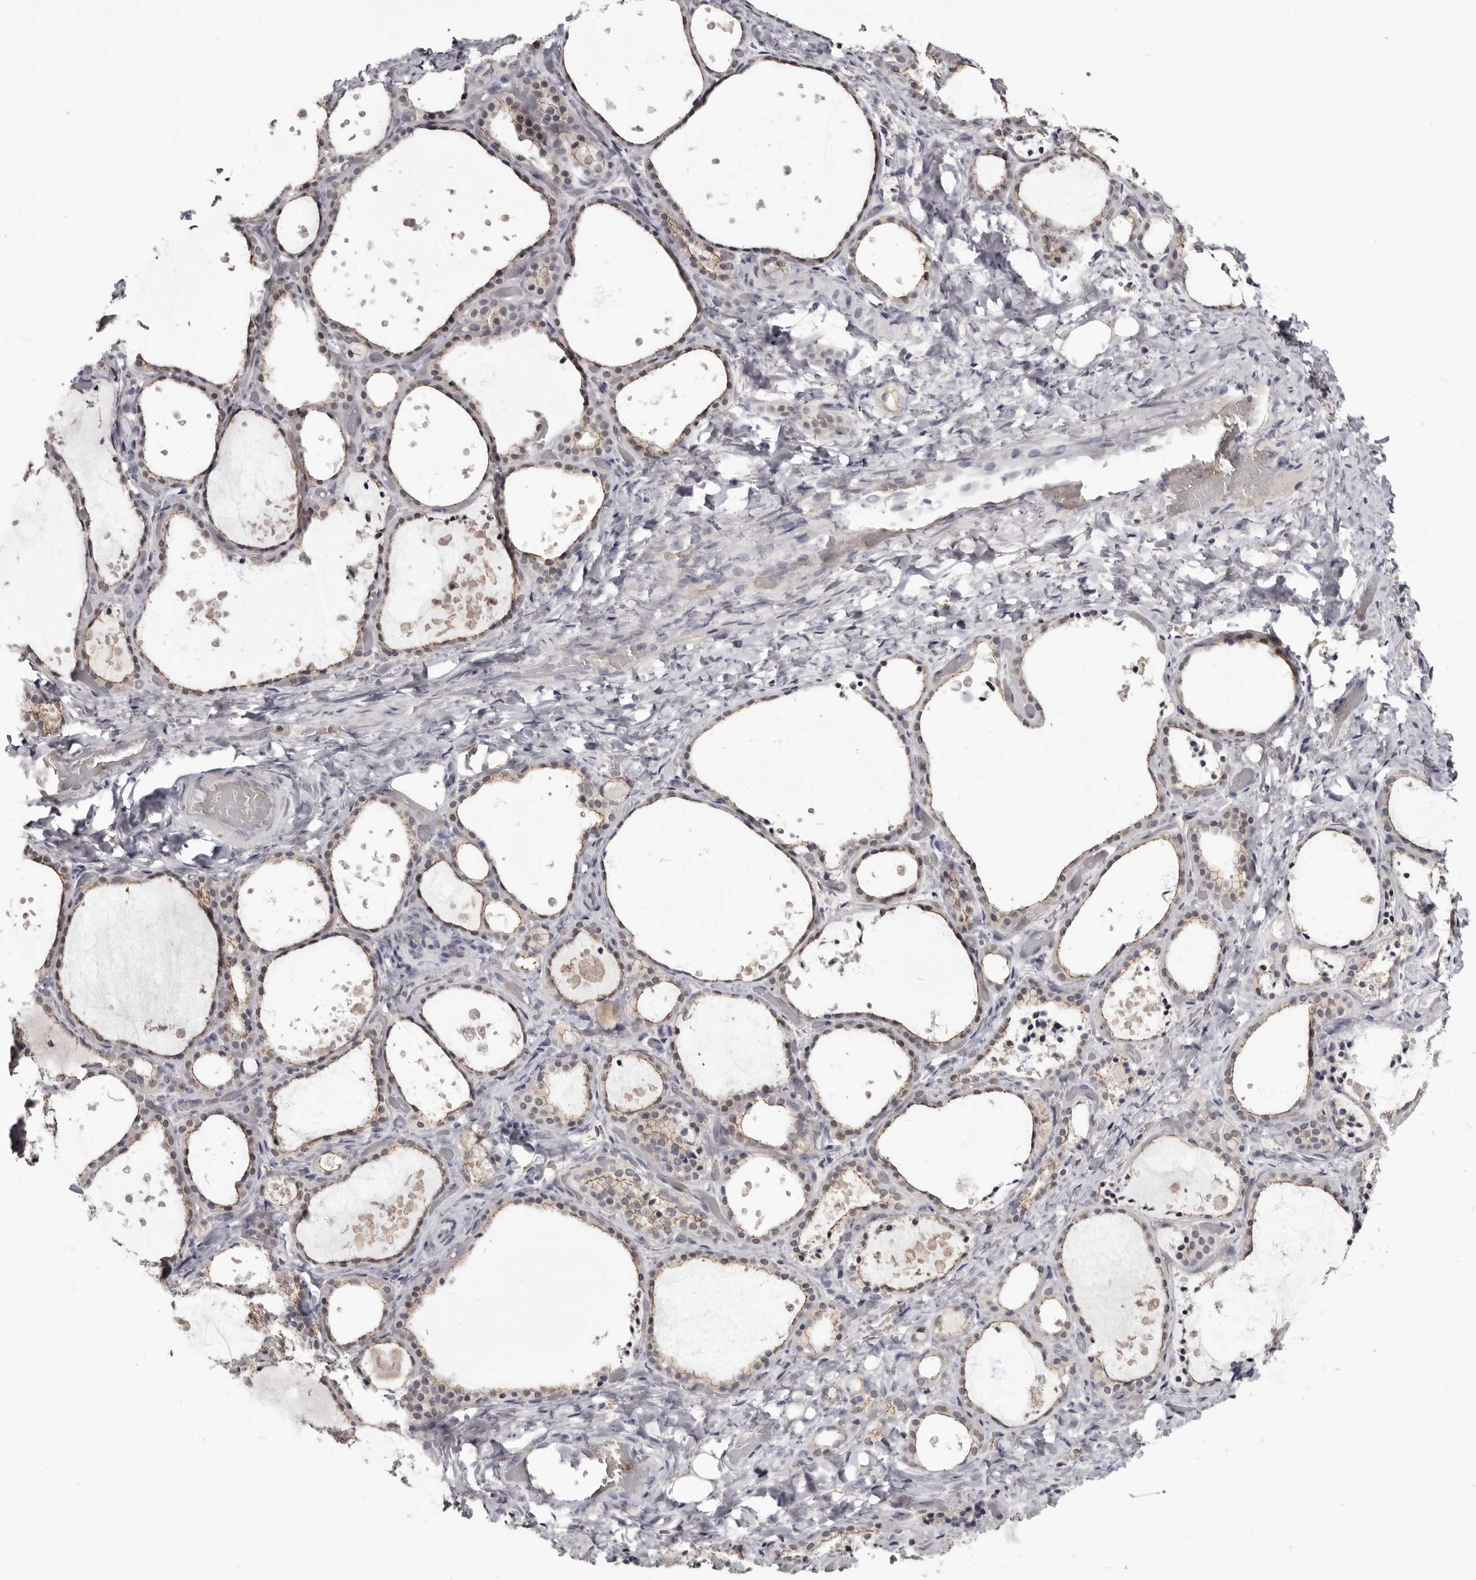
{"staining": {"intensity": "moderate", "quantity": "25%-75%", "location": "cytoplasmic/membranous"}, "tissue": "thyroid gland", "cell_type": "Glandular cells", "image_type": "normal", "snomed": [{"axis": "morphology", "description": "Normal tissue, NOS"}, {"axis": "topography", "description": "Thyroid gland"}], "caption": "A photomicrograph of human thyroid gland stained for a protein exhibits moderate cytoplasmic/membranous brown staining in glandular cells. The protein of interest is stained brown, and the nuclei are stained in blue (DAB (3,3'-diaminobenzidine) IHC with brightfield microscopy, high magnification).", "gene": "CGN", "patient": {"sex": "female", "age": 44}}